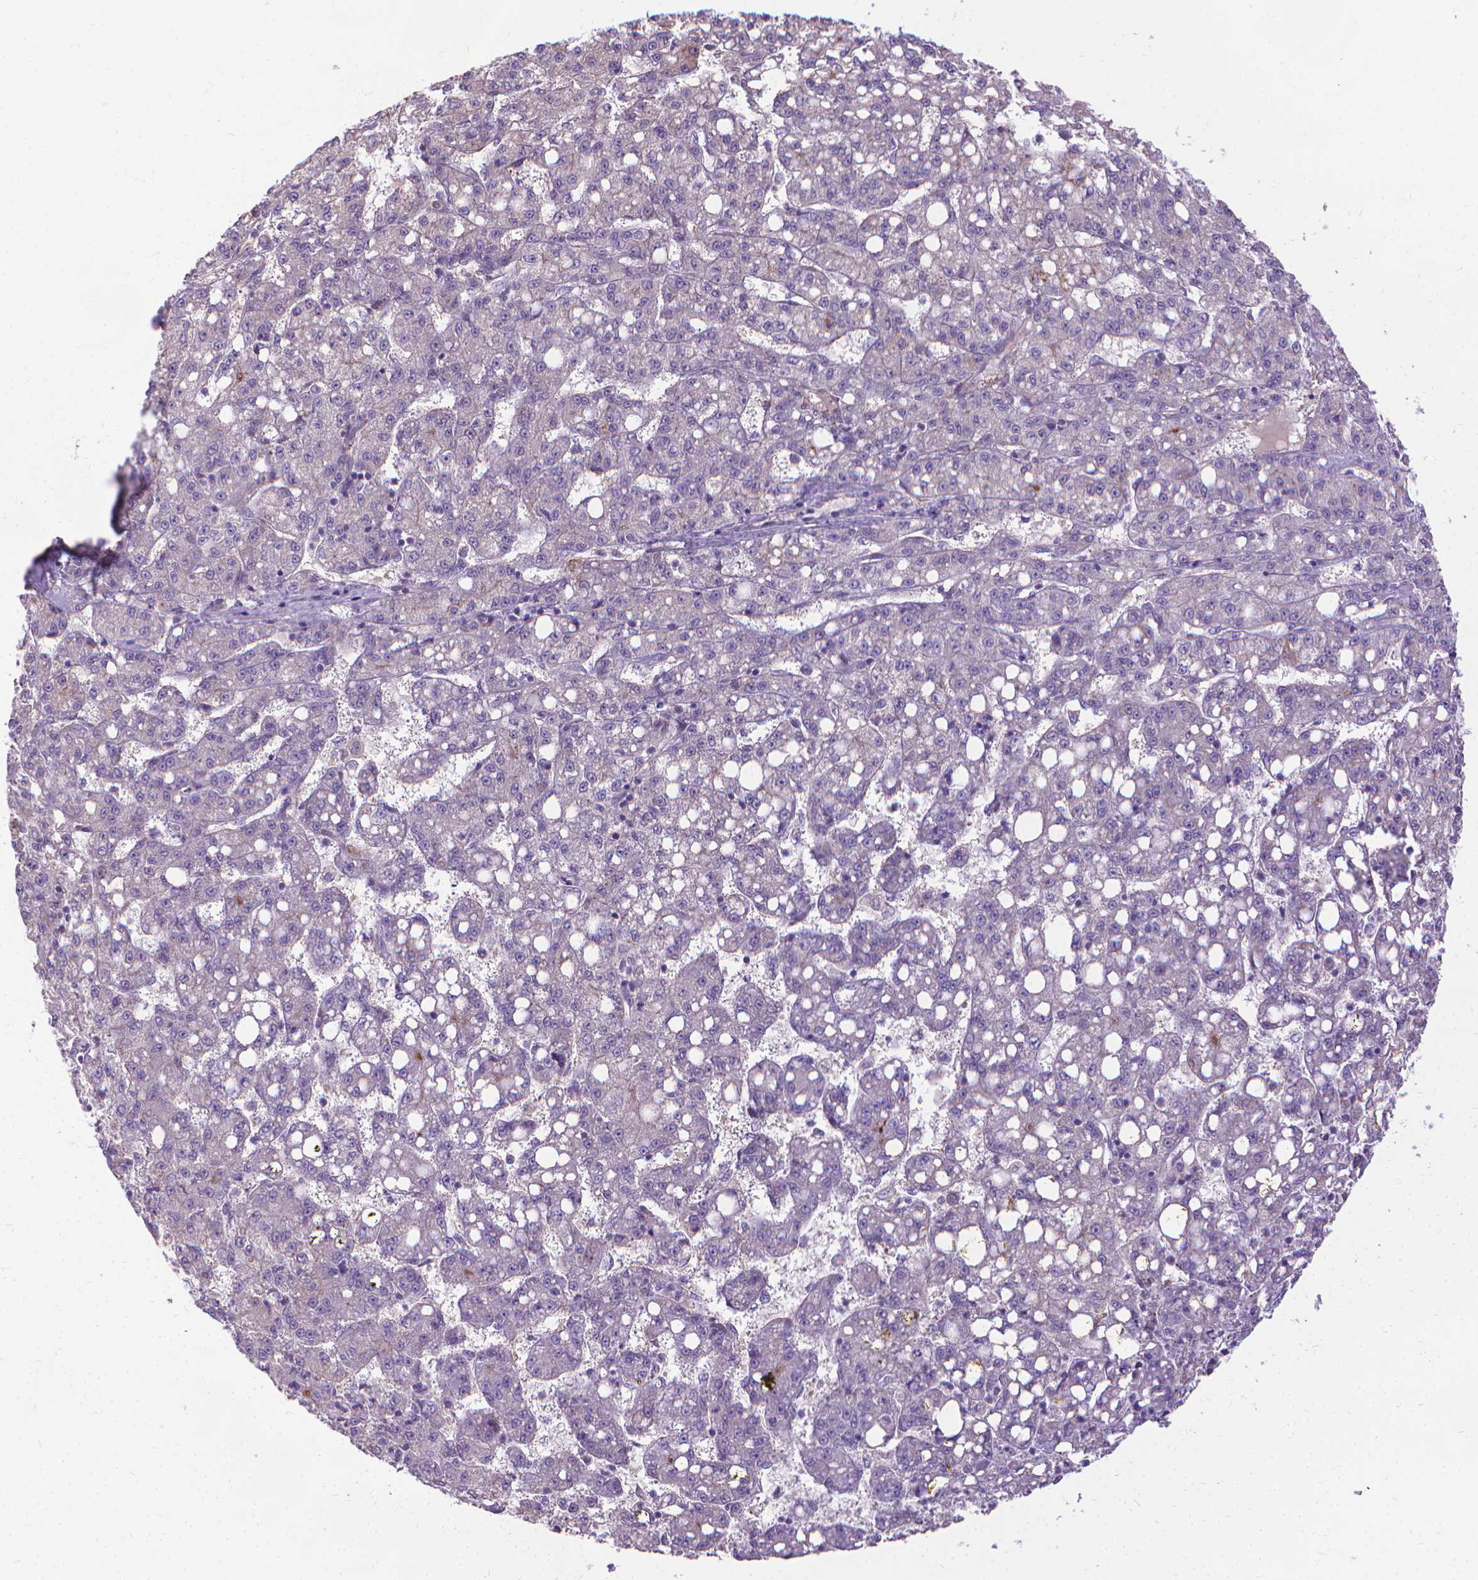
{"staining": {"intensity": "negative", "quantity": "none", "location": "none"}, "tissue": "liver cancer", "cell_type": "Tumor cells", "image_type": "cancer", "snomed": [{"axis": "morphology", "description": "Carcinoma, Hepatocellular, NOS"}, {"axis": "topography", "description": "Liver"}], "caption": "An IHC histopathology image of liver hepatocellular carcinoma is shown. There is no staining in tumor cells of liver hepatocellular carcinoma.", "gene": "CFAP299", "patient": {"sex": "female", "age": 65}}